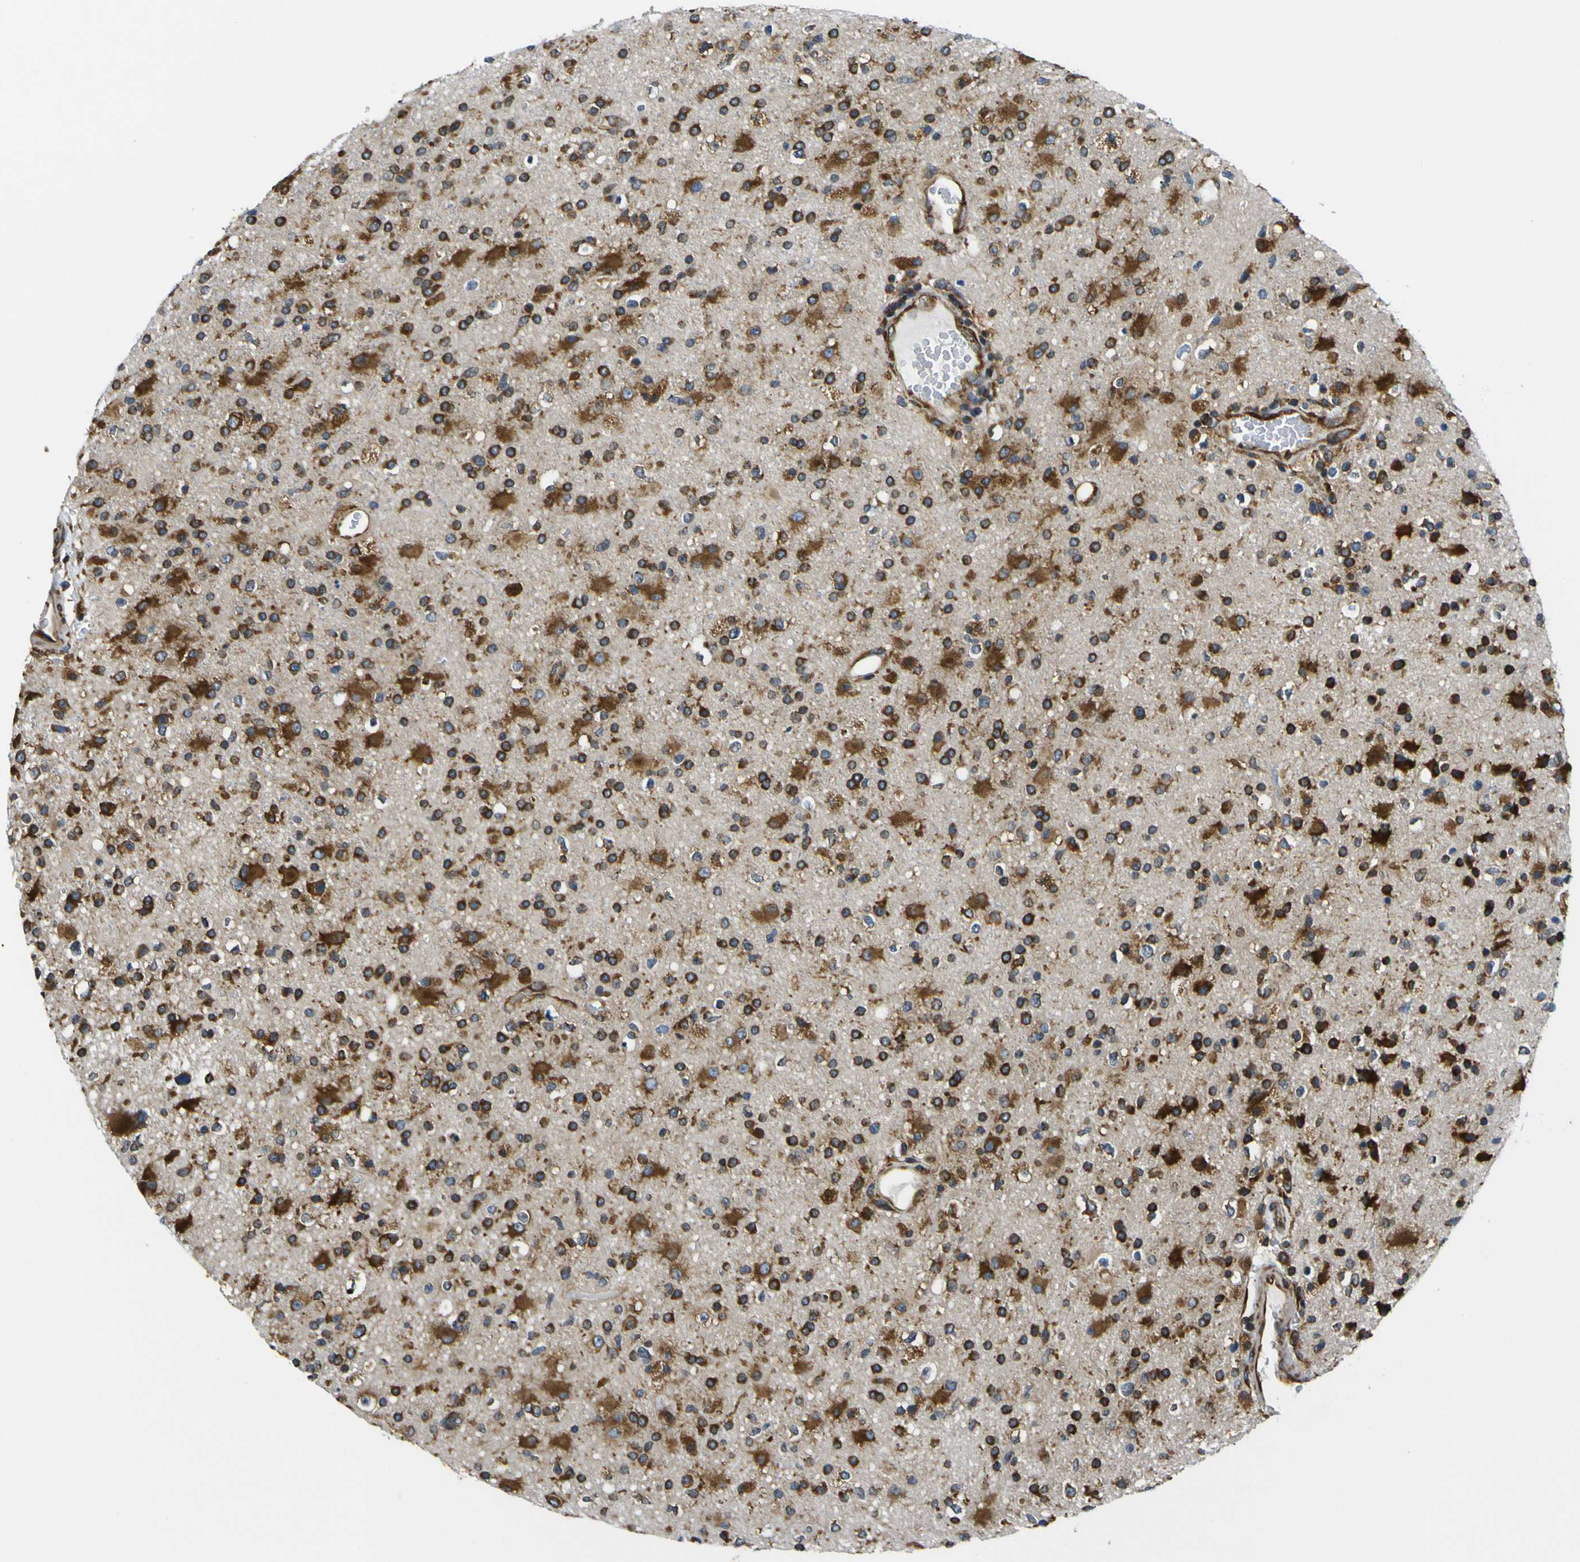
{"staining": {"intensity": "strong", "quantity": ">75%", "location": "cytoplasmic/membranous"}, "tissue": "glioma", "cell_type": "Tumor cells", "image_type": "cancer", "snomed": [{"axis": "morphology", "description": "Glioma, malignant, High grade"}, {"axis": "topography", "description": "Brain"}], "caption": "Human glioma stained with a protein marker demonstrates strong staining in tumor cells.", "gene": "RPSA", "patient": {"sex": "male", "age": 33}}